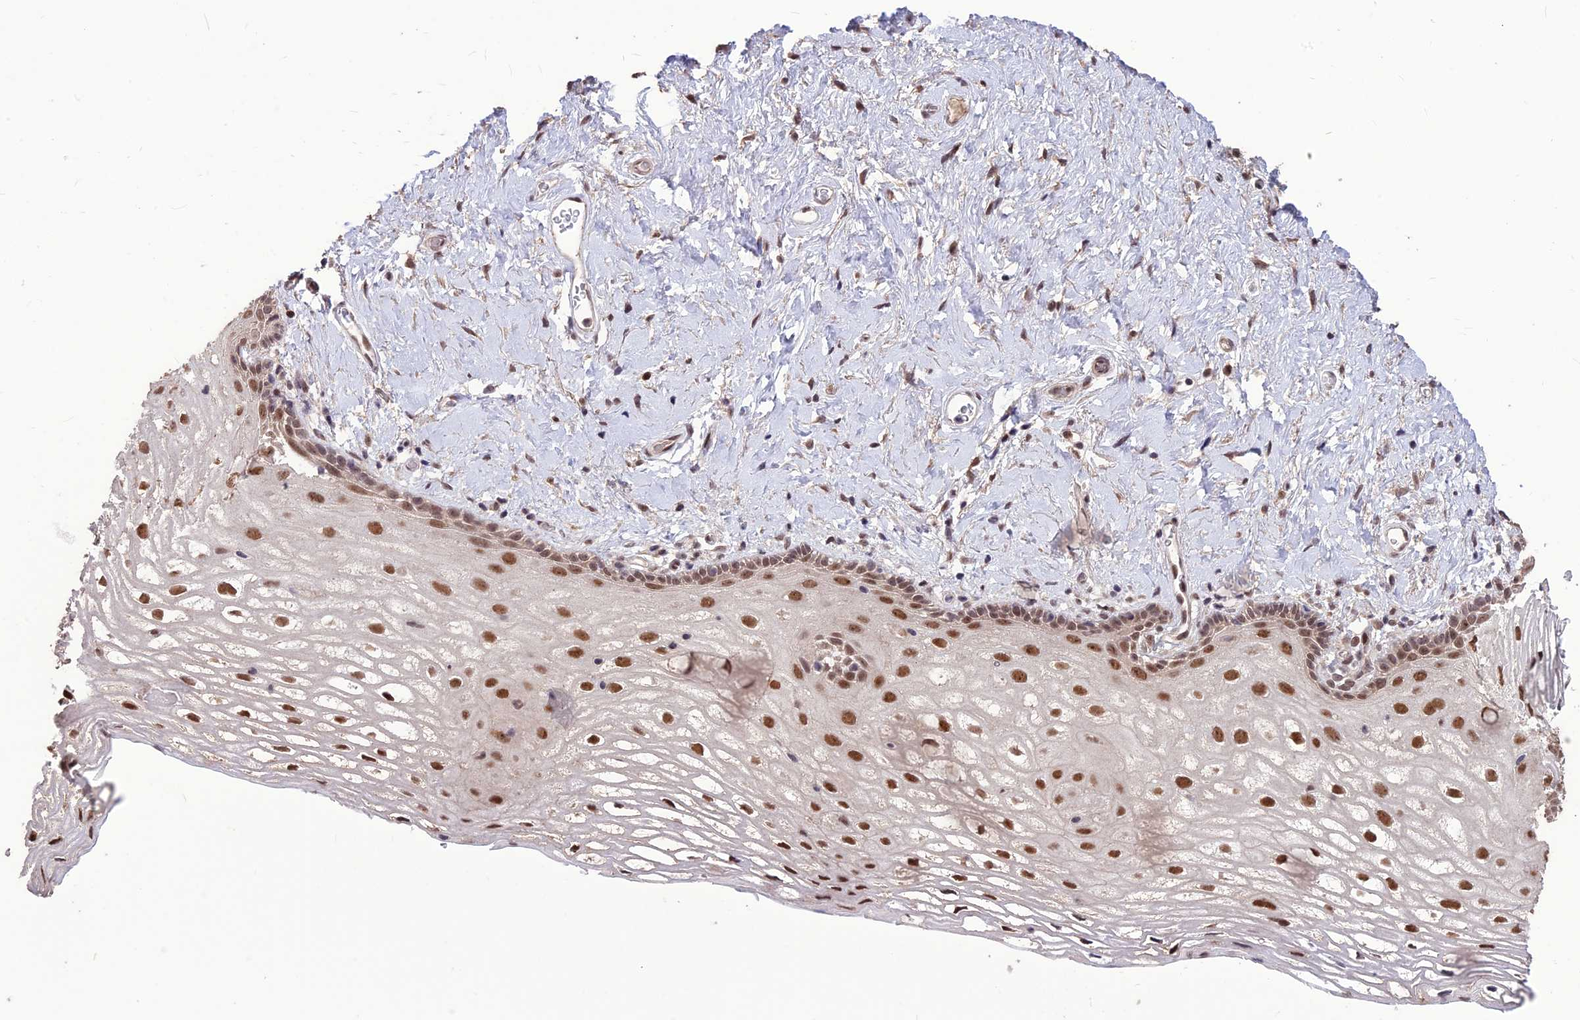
{"staining": {"intensity": "moderate", "quantity": ">75%", "location": "nuclear"}, "tissue": "vagina", "cell_type": "Squamous epithelial cells", "image_type": "normal", "snomed": [{"axis": "morphology", "description": "Normal tissue, NOS"}, {"axis": "morphology", "description": "Adenocarcinoma, NOS"}, {"axis": "topography", "description": "Rectum"}, {"axis": "topography", "description": "Vagina"}], "caption": "IHC image of benign vagina: human vagina stained using immunohistochemistry (IHC) exhibits medium levels of moderate protein expression localized specifically in the nuclear of squamous epithelial cells, appearing as a nuclear brown color.", "gene": "DIS3", "patient": {"sex": "female", "age": 71}}